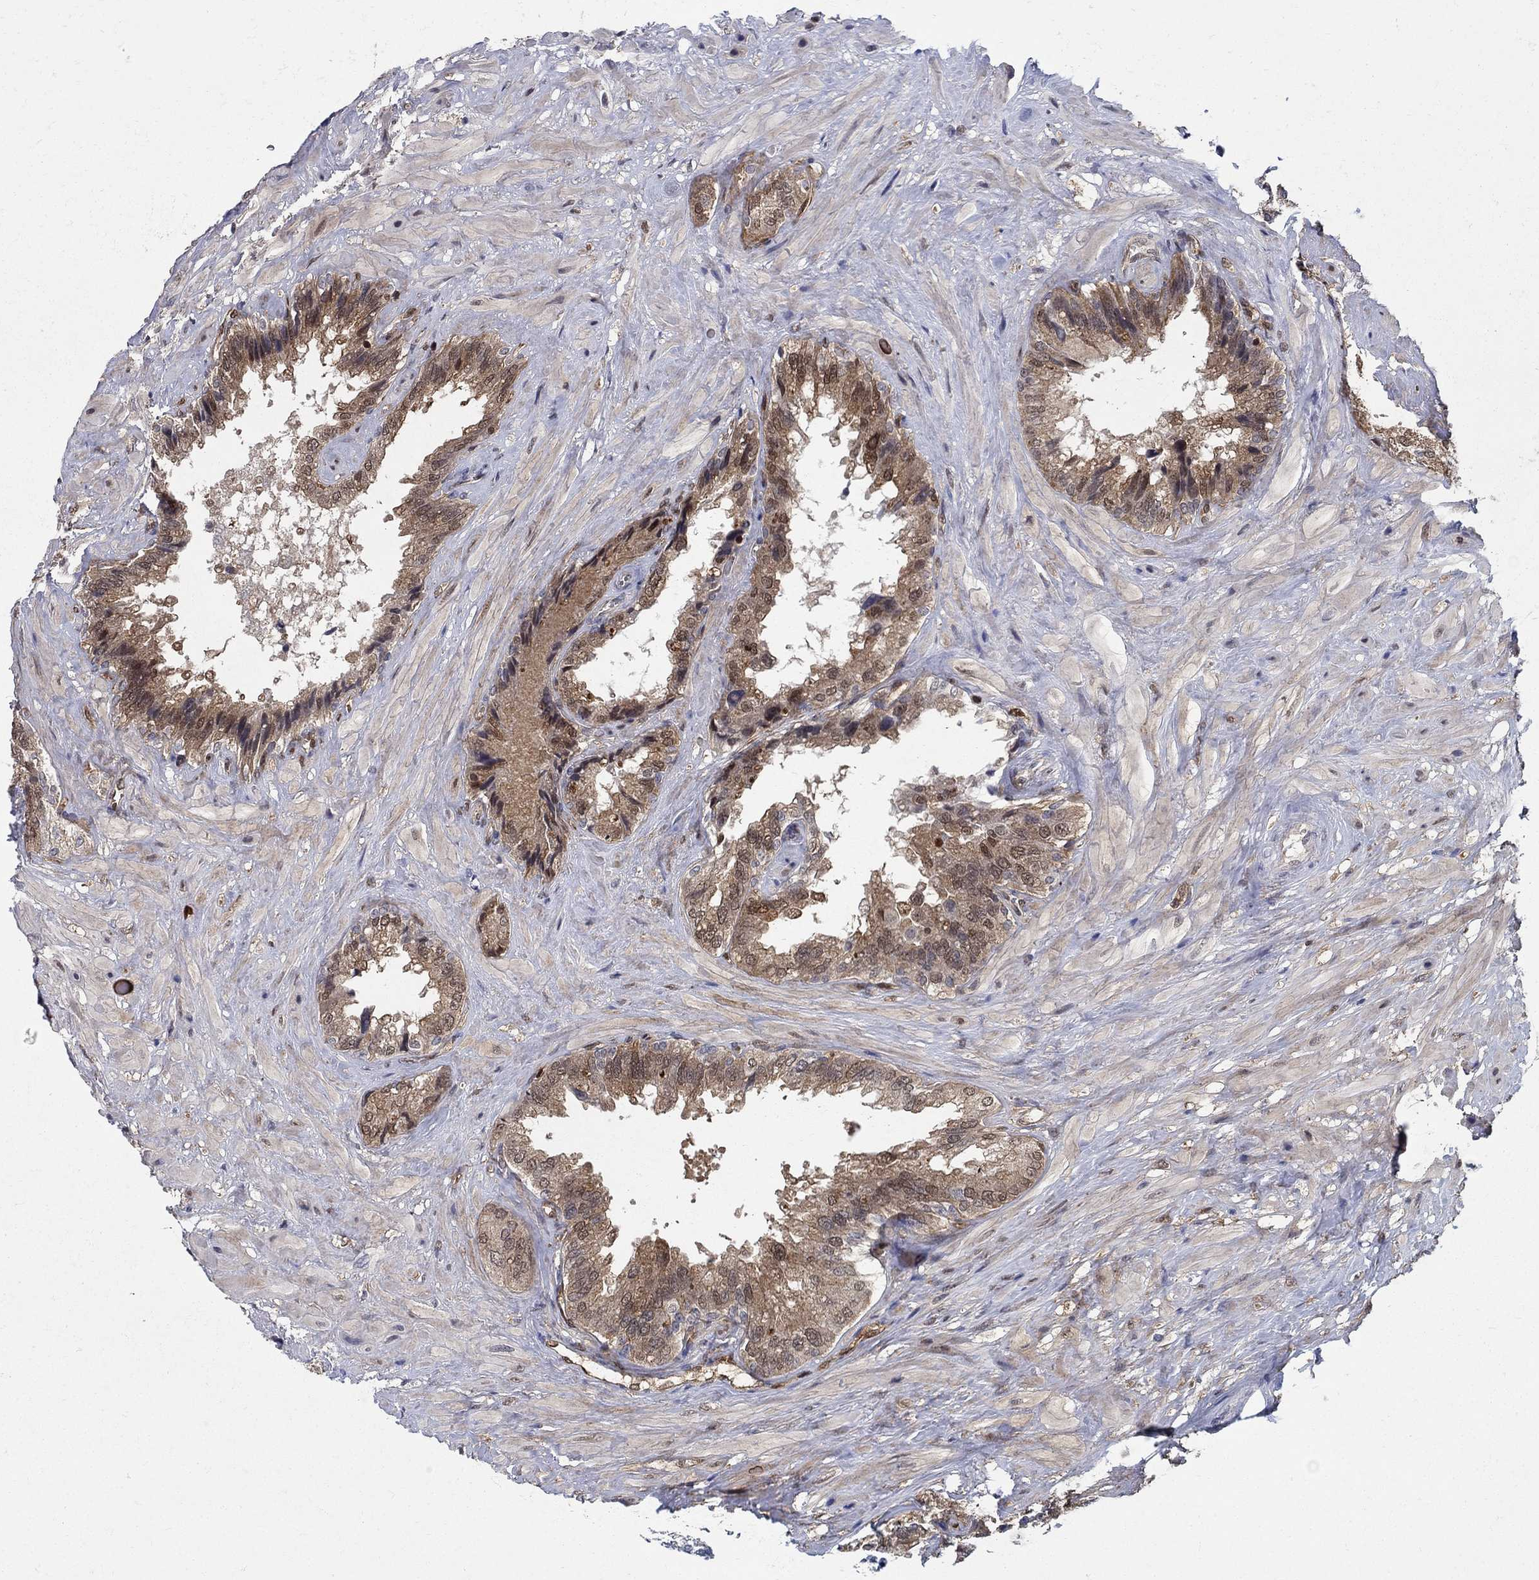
{"staining": {"intensity": "moderate", "quantity": ">75%", "location": "cytoplasmic/membranous"}, "tissue": "seminal vesicle", "cell_type": "Glandular cells", "image_type": "normal", "snomed": [{"axis": "morphology", "description": "Normal tissue, NOS"}, {"axis": "topography", "description": "Seminal veicle"}], "caption": "Moderate cytoplasmic/membranous positivity for a protein is identified in approximately >75% of glandular cells of benign seminal vesicle using immunohistochemistry (IHC).", "gene": "AGFG2", "patient": {"sex": "male", "age": 67}}